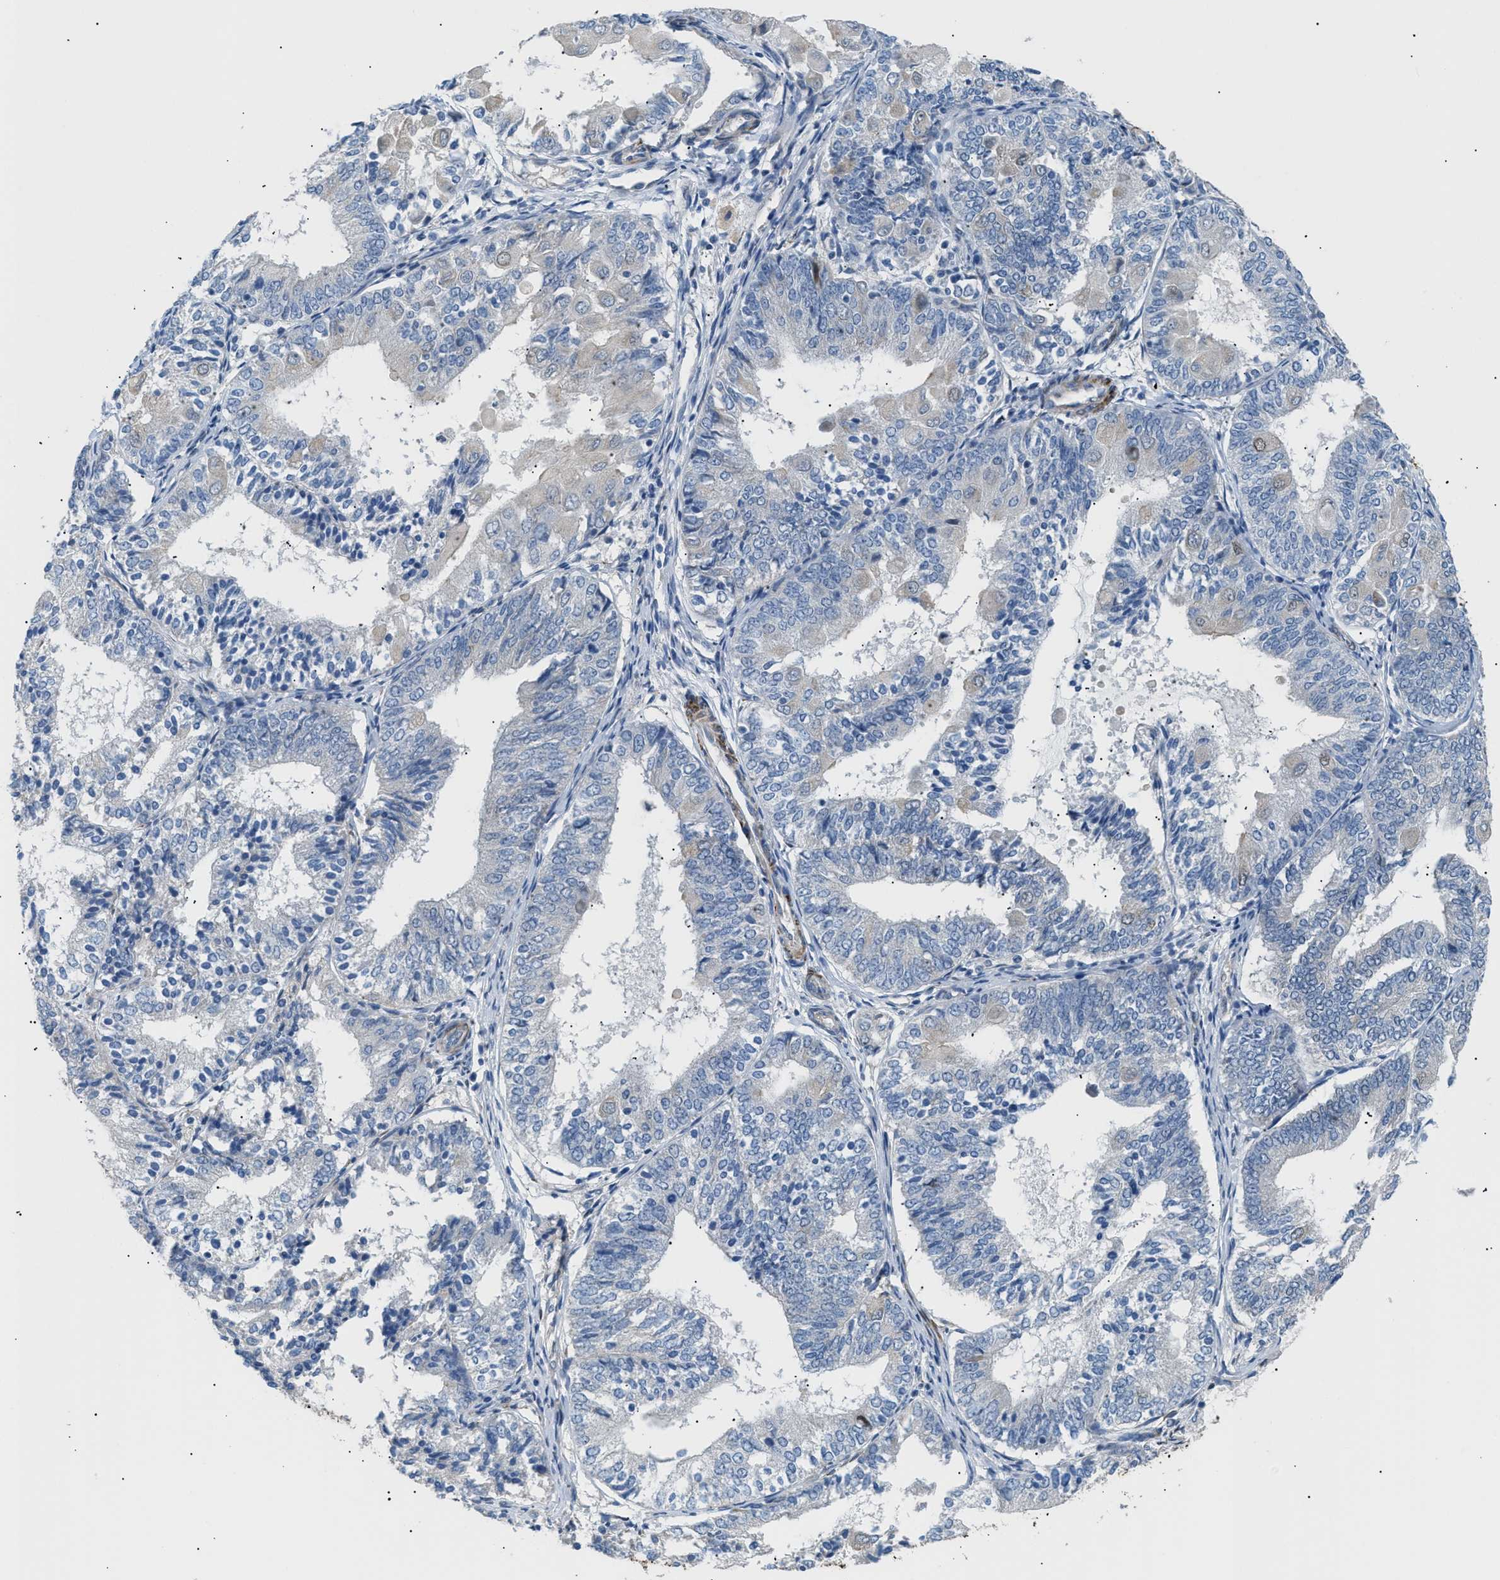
{"staining": {"intensity": "negative", "quantity": "none", "location": "none"}, "tissue": "endometrial cancer", "cell_type": "Tumor cells", "image_type": "cancer", "snomed": [{"axis": "morphology", "description": "Adenocarcinoma, NOS"}, {"axis": "topography", "description": "Endometrium"}], "caption": "An IHC image of endometrial cancer is shown. There is no staining in tumor cells of endometrial cancer.", "gene": "ICA1", "patient": {"sex": "female", "age": 81}}